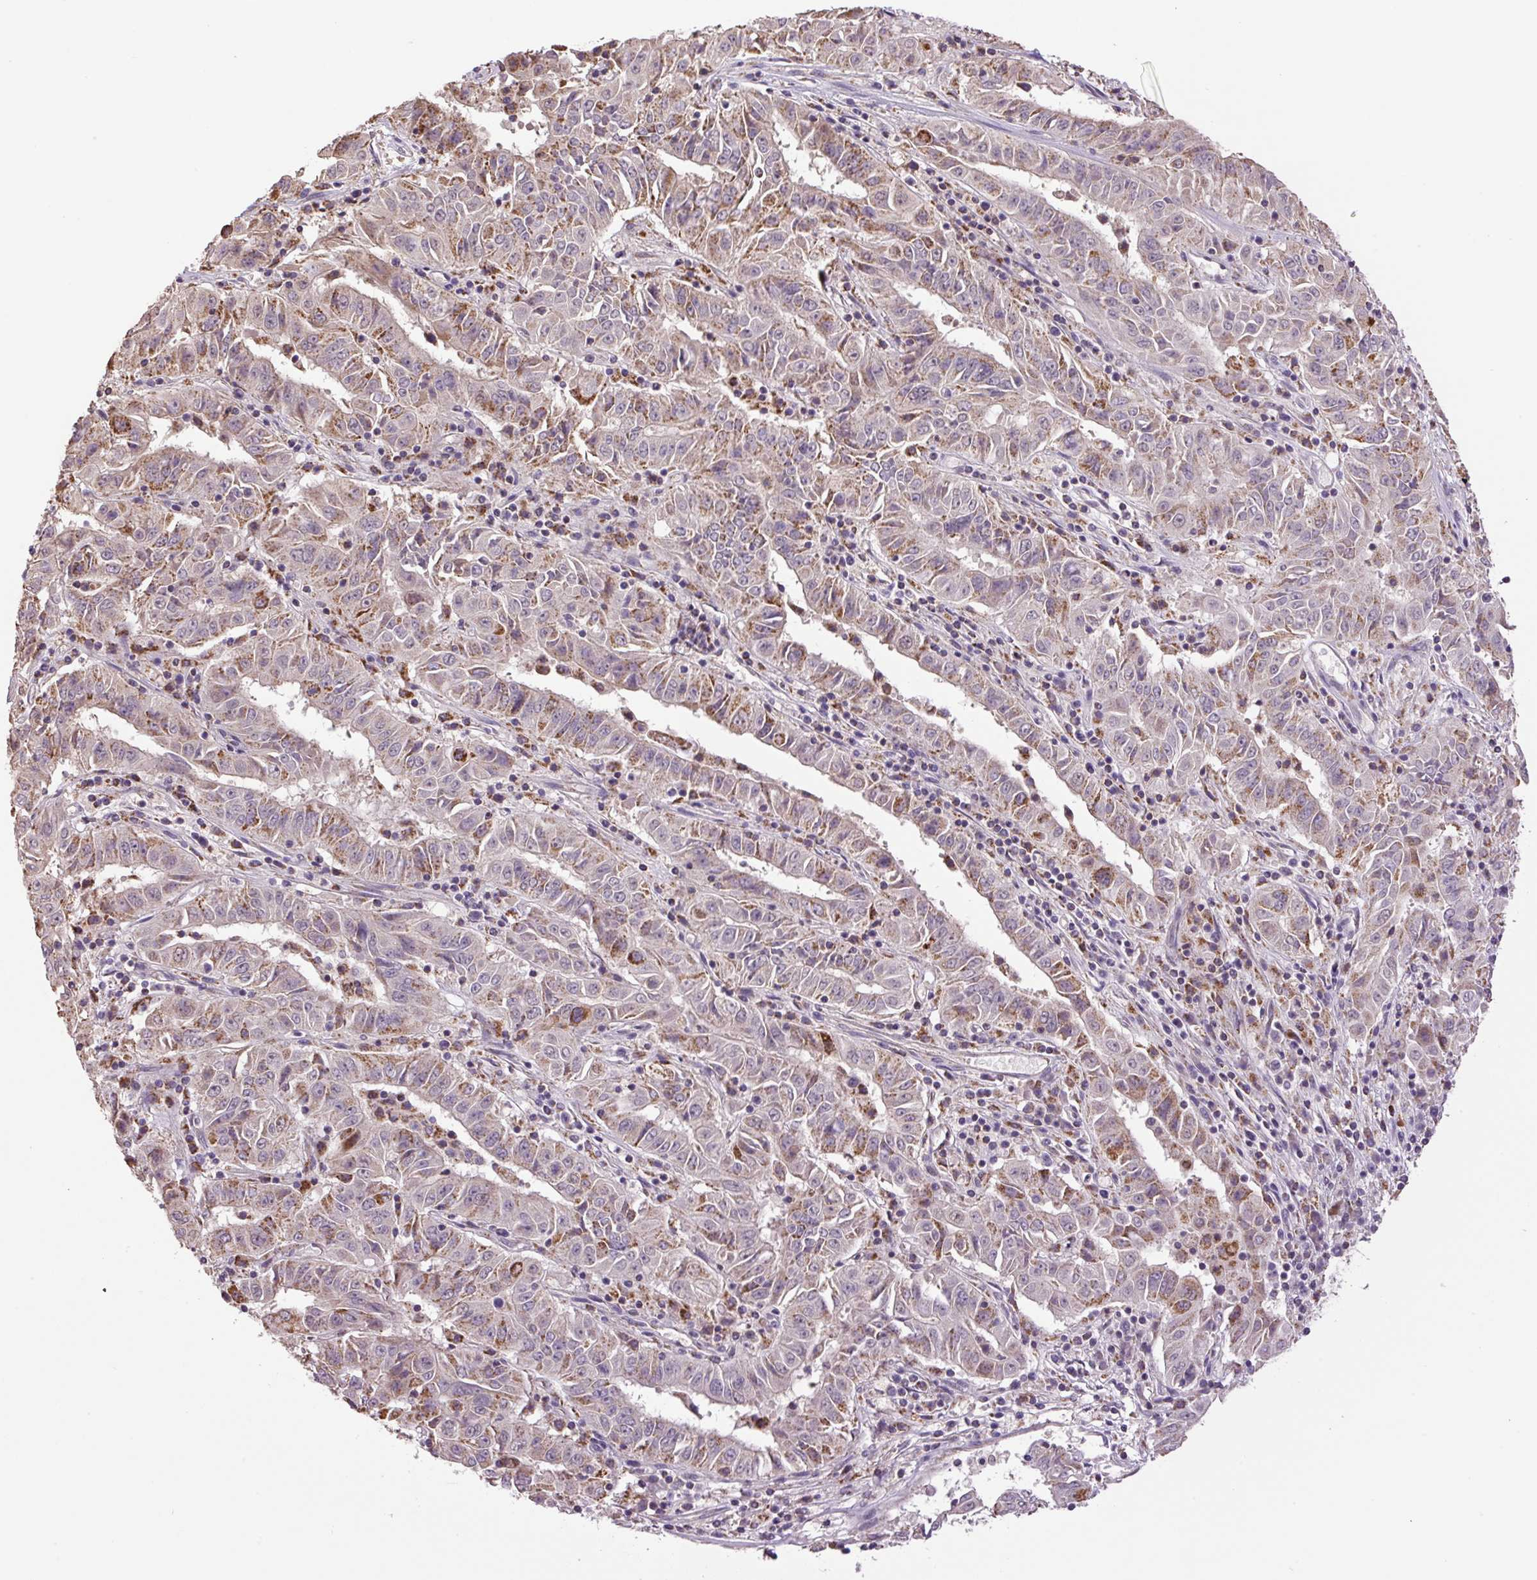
{"staining": {"intensity": "moderate", "quantity": "25%-75%", "location": "cytoplasmic/membranous"}, "tissue": "pancreatic cancer", "cell_type": "Tumor cells", "image_type": "cancer", "snomed": [{"axis": "morphology", "description": "Adenocarcinoma, NOS"}, {"axis": "topography", "description": "Pancreas"}], "caption": "Pancreatic cancer stained for a protein demonstrates moderate cytoplasmic/membranous positivity in tumor cells.", "gene": "SGF29", "patient": {"sex": "male", "age": 63}}